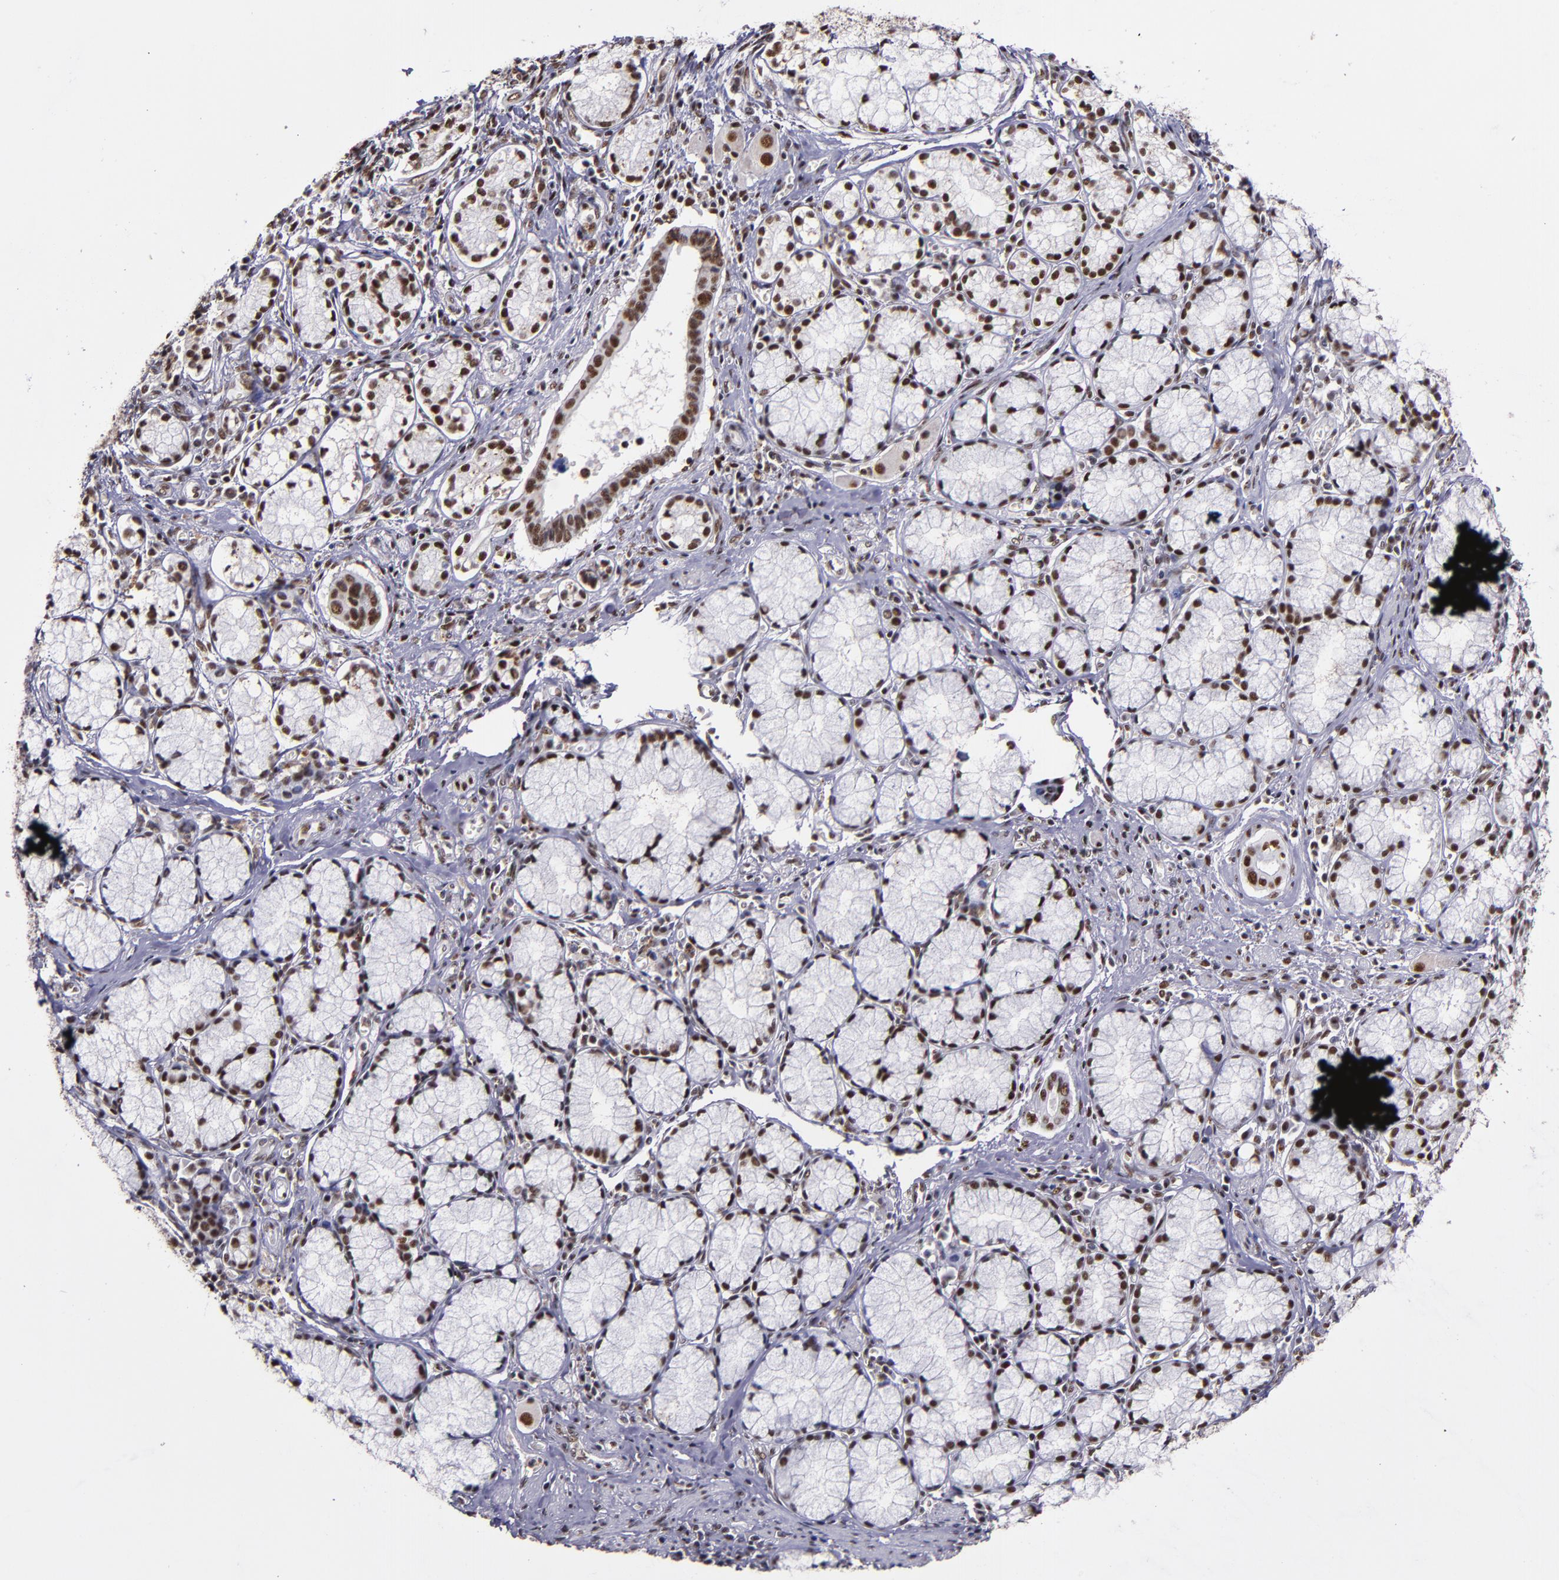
{"staining": {"intensity": "moderate", "quantity": ">75%", "location": "nuclear"}, "tissue": "pancreatic cancer", "cell_type": "Tumor cells", "image_type": "cancer", "snomed": [{"axis": "morphology", "description": "Adenocarcinoma, NOS"}, {"axis": "topography", "description": "Pancreas"}], "caption": "Pancreatic adenocarcinoma stained with immunohistochemistry (IHC) reveals moderate nuclear staining in approximately >75% of tumor cells.", "gene": "PPP4R3A", "patient": {"sex": "male", "age": 77}}